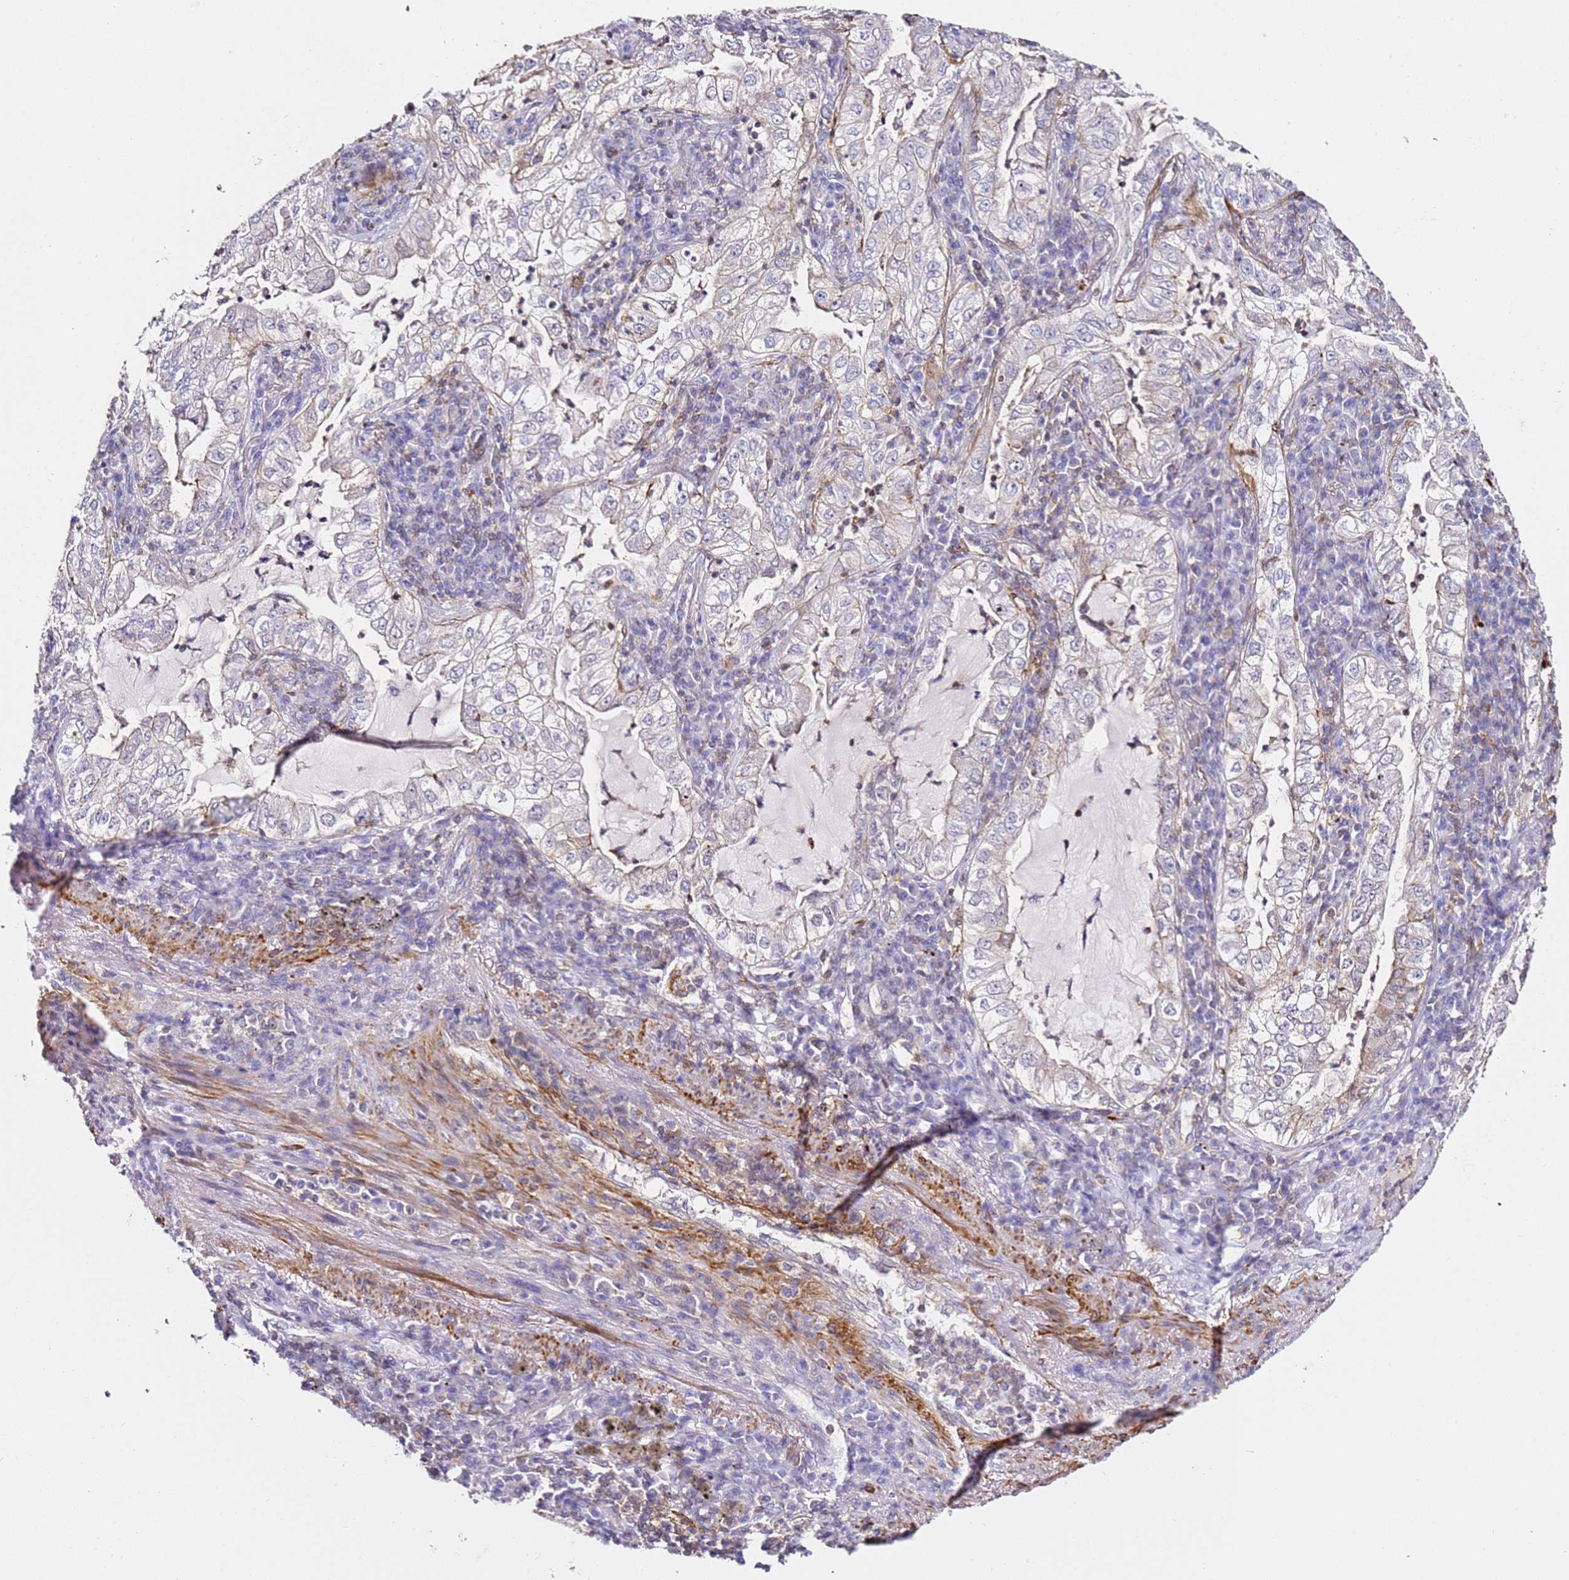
{"staining": {"intensity": "negative", "quantity": "none", "location": "none"}, "tissue": "lung cancer", "cell_type": "Tumor cells", "image_type": "cancer", "snomed": [{"axis": "morphology", "description": "Adenocarcinoma, NOS"}, {"axis": "topography", "description": "Lung"}], "caption": "A high-resolution histopathology image shows immunohistochemistry (IHC) staining of lung cancer (adenocarcinoma), which displays no significant expression in tumor cells.", "gene": "ZNF671", "patient": {"sex": "female", "age": 73}}